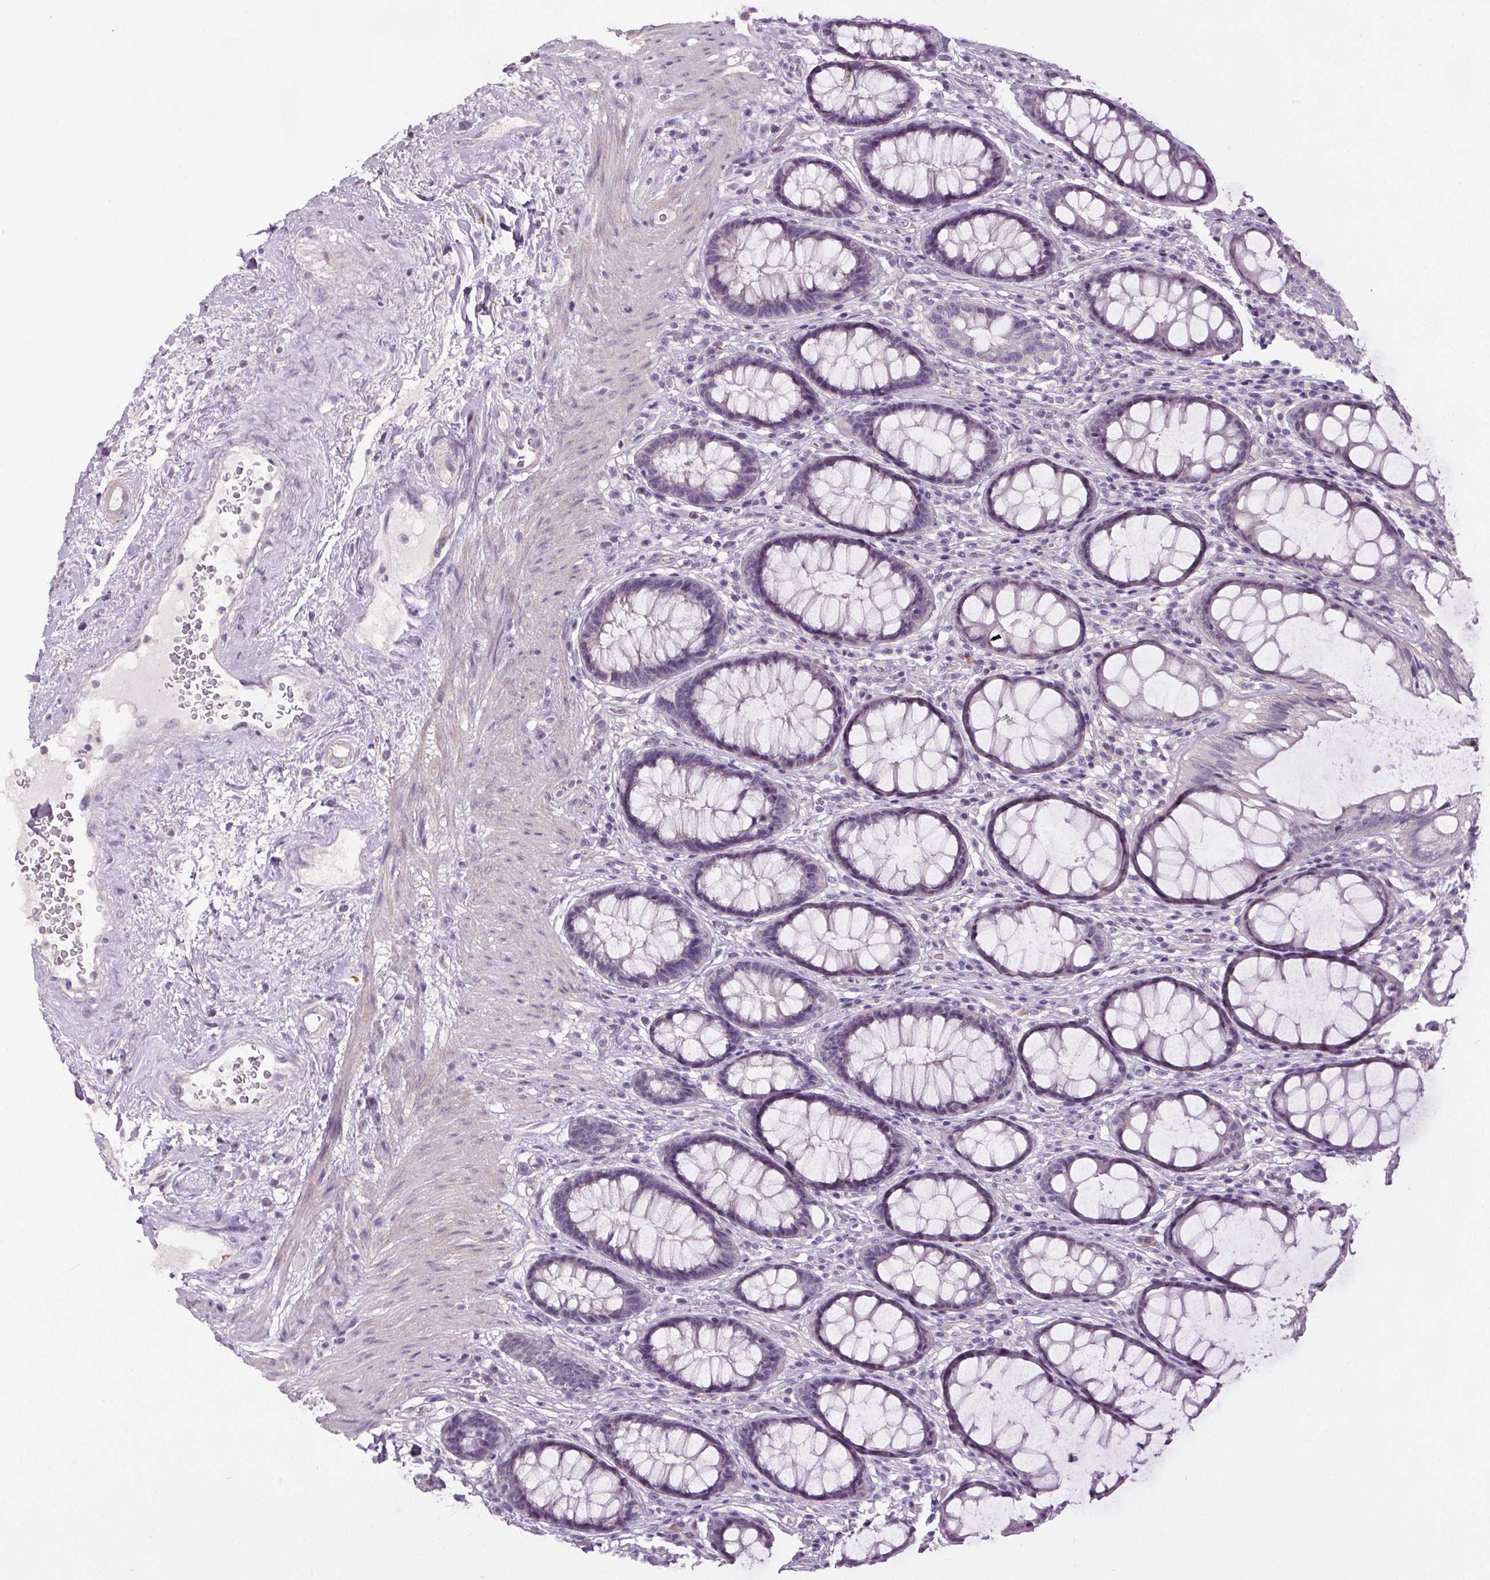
{"staining": {"intensity": "negative", "quantity": "none", "location": "none"}, "tissue": "rectum", "cell_type": "Glandular cells", "image_type": "normal", "snomed": [{"axis": "morphology", "description": "Normal tissue, NOS"}, {"axis": "topography", "description": "Rectum"}], "caption": "This histopathology image is of normal rectum stained with IHC to label a protein in brown with the nuclei are counter-stained blue. There is no staining in glandular cells. Brightfield microscopy of immunohistochemistry (IHC) stained with DAB (3,3'-diaminobenzidine) (brown) and hematoxylin (blue), captured at high magnification.", "gene": "GPIHBP1", "patient": {"sex": "male", "age": 72}}